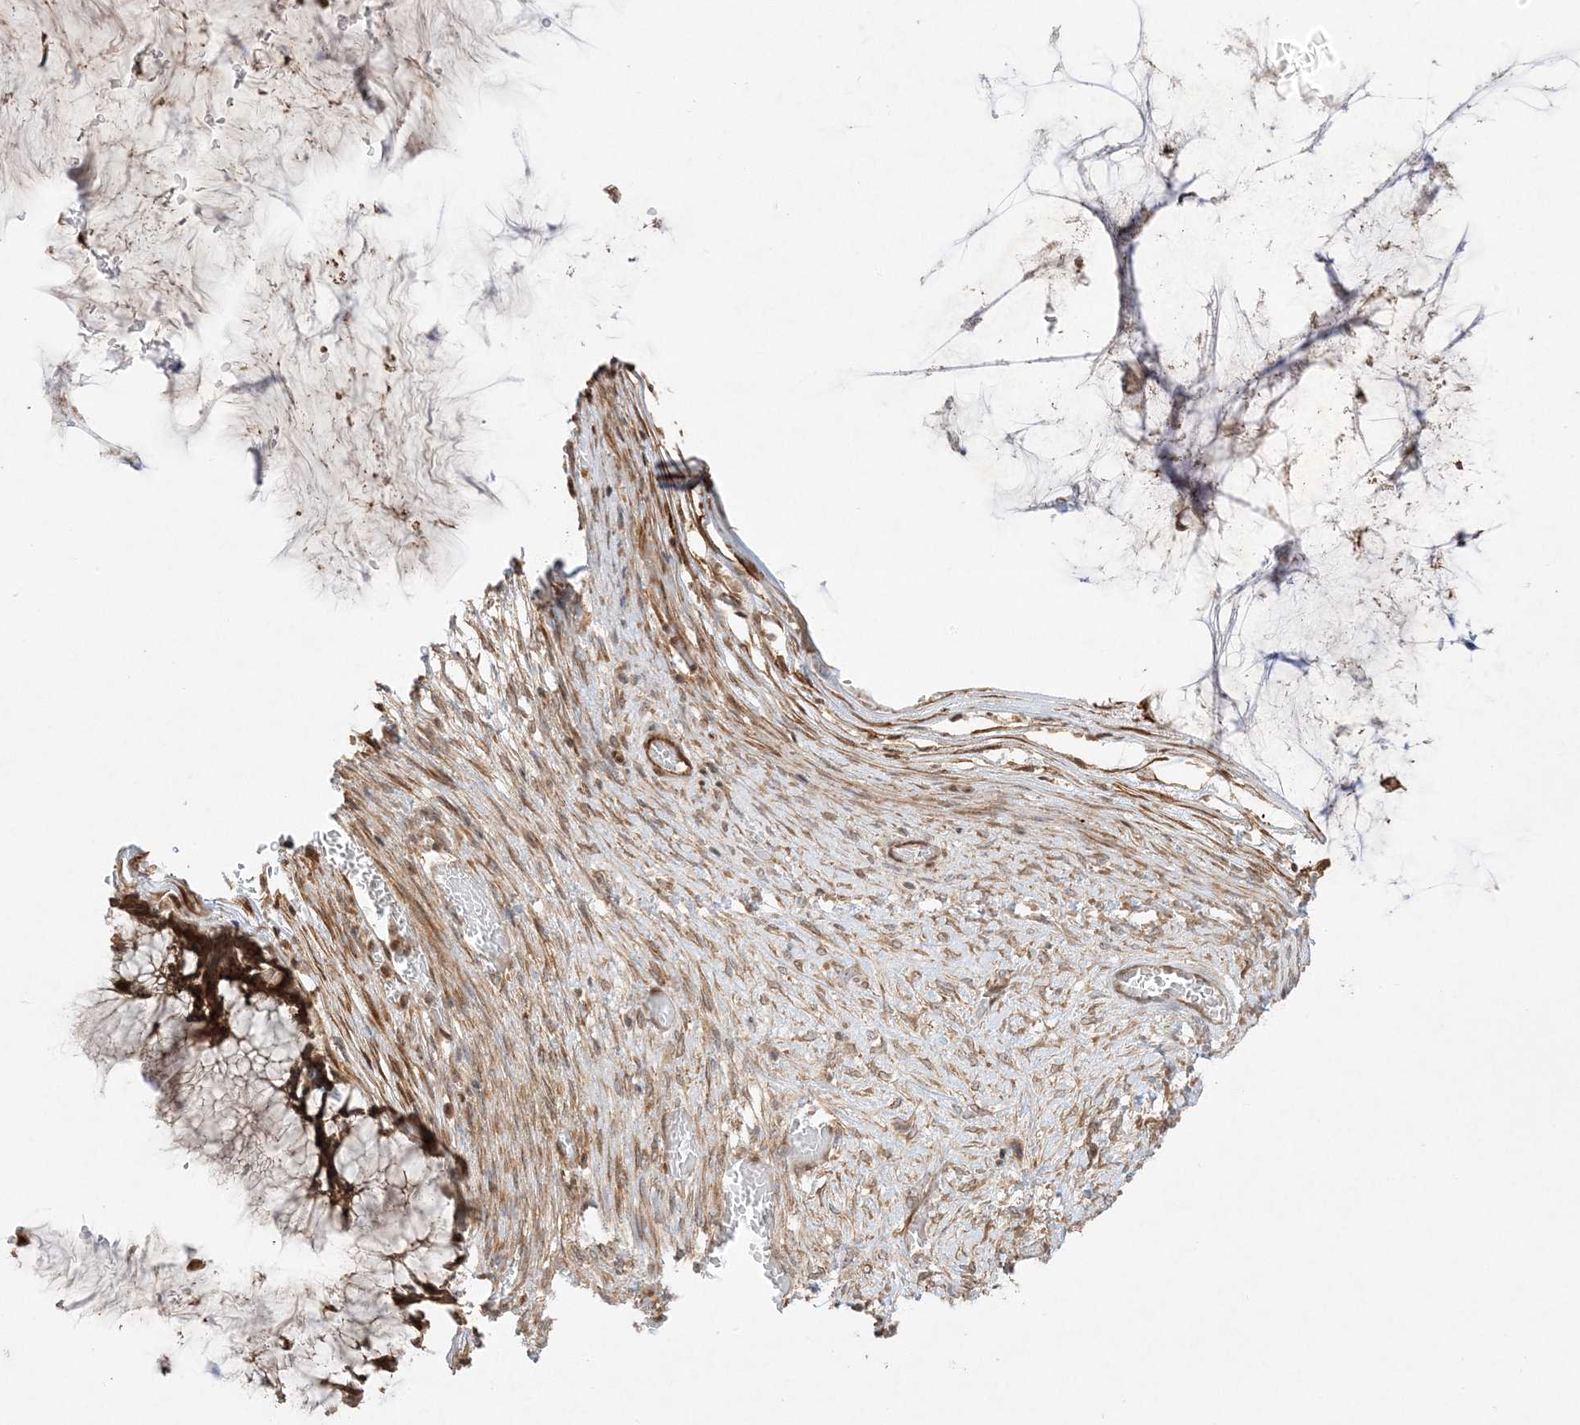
{"staining": {"intensity": "moderate", "quantity": ">75%", "location": "cytoplasmic/membranous,nuclear"}, "tissue": "ovarian cancer", "cell_type": "Tumor cells", "image_type": "cancer", "snomed": [{"axis": "morphology", "description": "Cystadenocarcinoma, mucinous, NOS"}, {"axis": "topography", "description": "Ovary"}], "caption": "Moderate cytoplasmic/membranous and nuclear expression for a protein is present in approximately >75% of tumor cells of ovarian cancer (mucinous cystadenocarcinoma) using IHC.", "gene": "ZBTB41", "patient": {"sex": "female", "age": 42}}